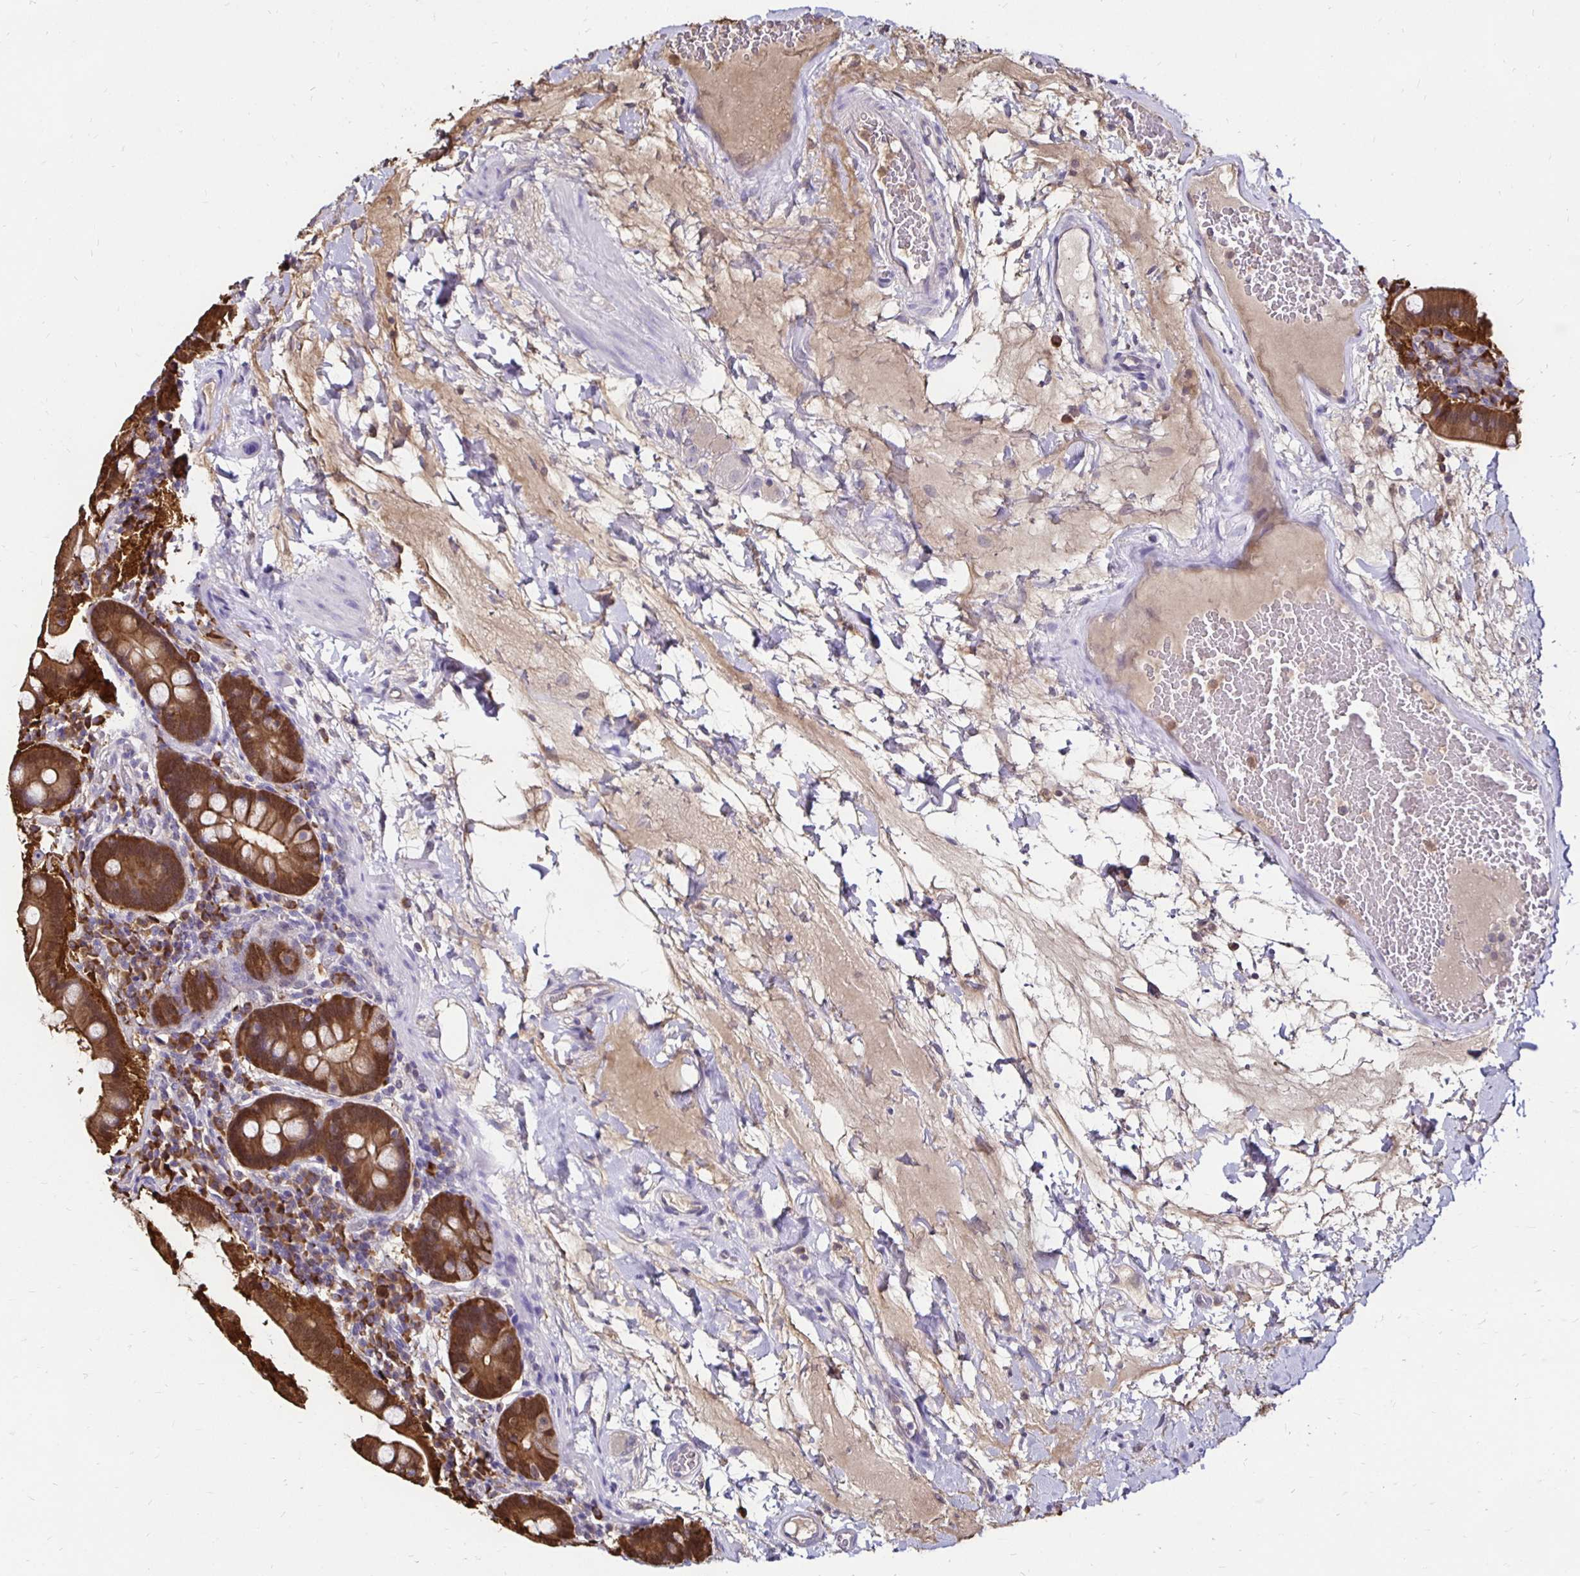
{"staining": {"intensity": "moderate", "quantity": ">75%", "location": "cytoplasmic/membranous"}, "tissue": "small intestine", "cell_type": "Glandular cells", "image_type": "normal", "snomed": [{"axis": "morphology", "description": "Normal tissue, NOS"}, {"axis": "topography", "description": "Small intestine"}], "caption": "Approximately >75% of glandular cells in benign human small intestine demonstrate moderate cytoplasmic/membranous protein positivity as visualized by brown immunohistochemical staining.", "gene": "TXN", "patient": {"sex": "male", "age": 26}}